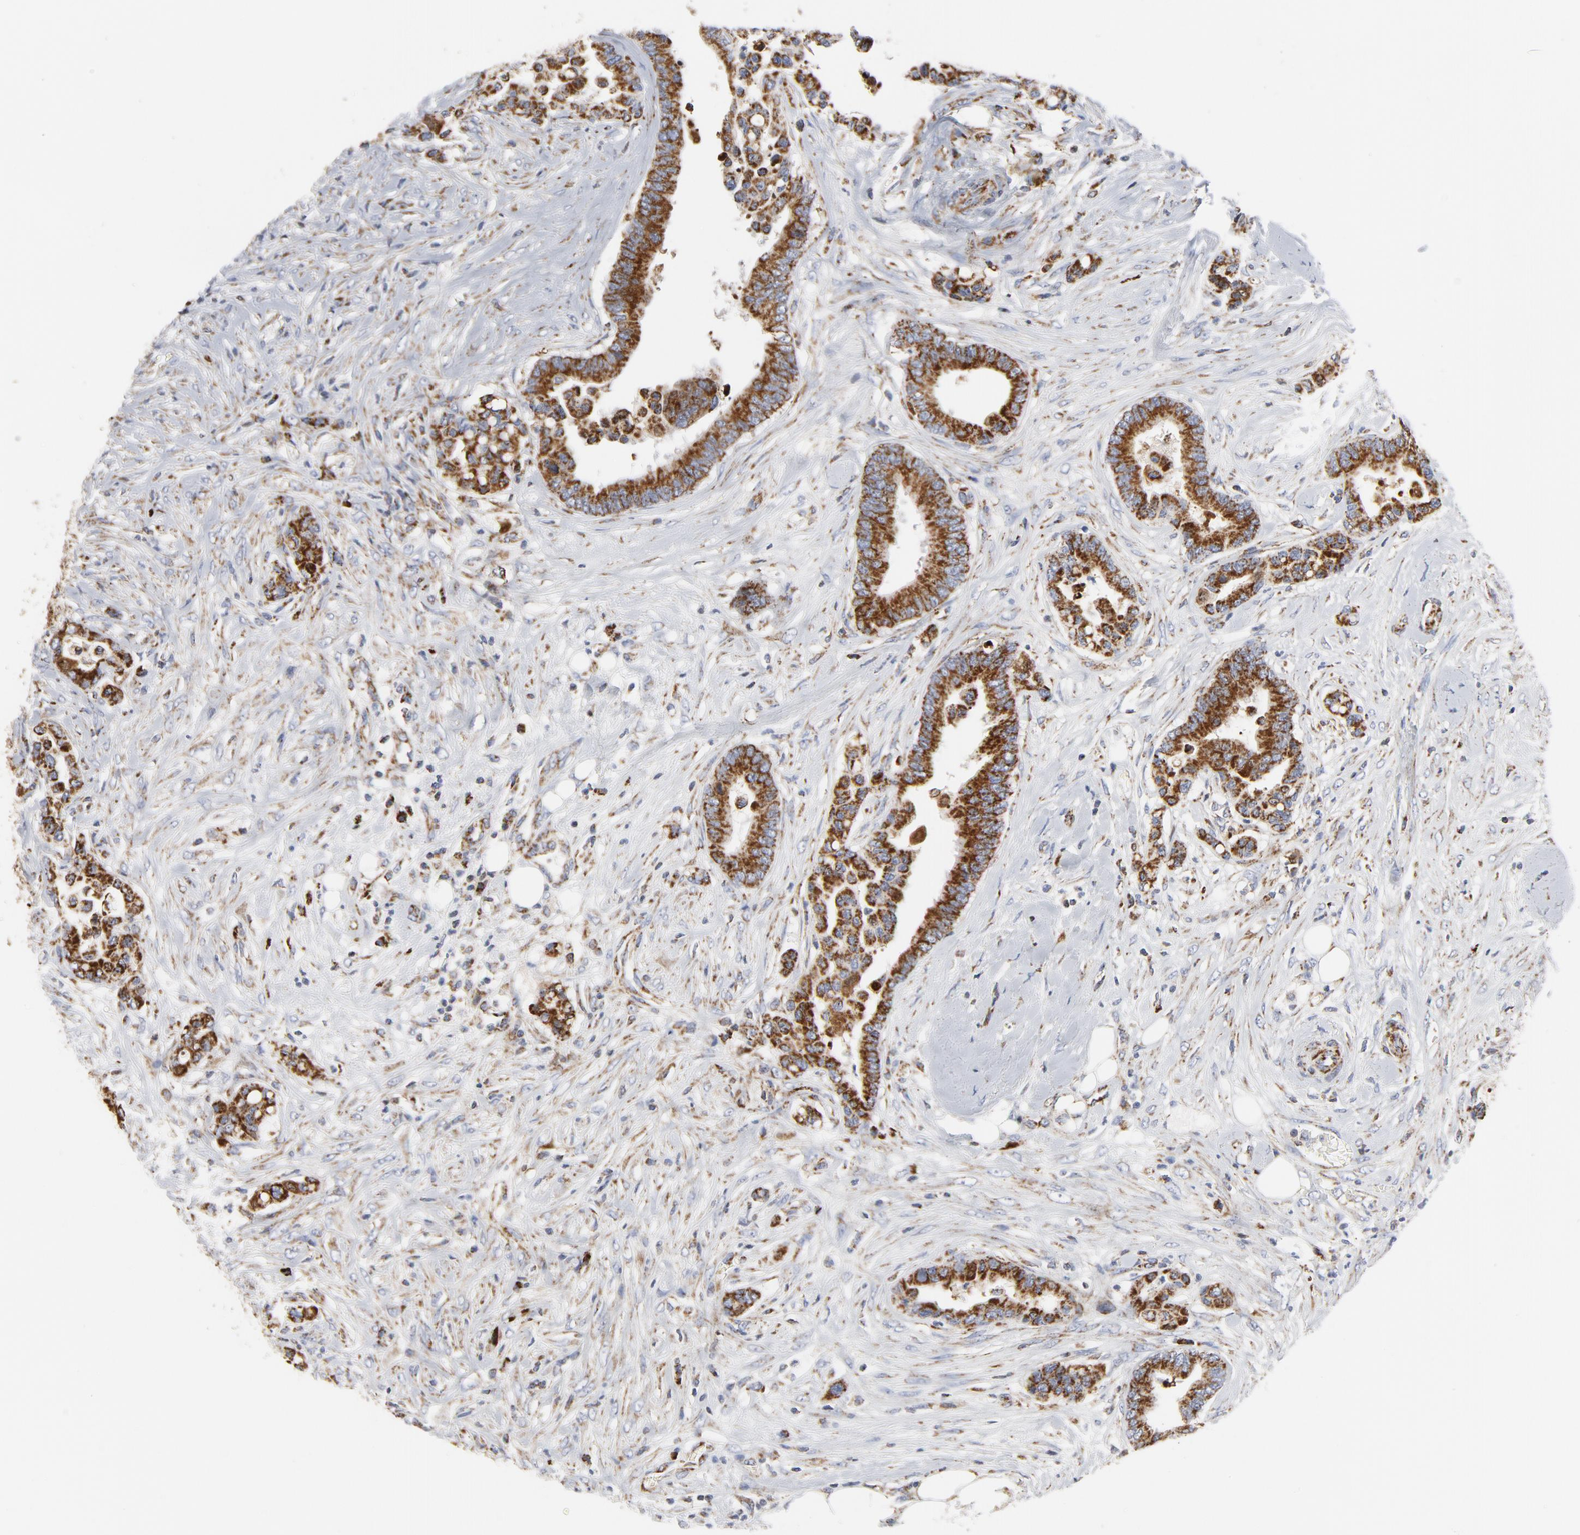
{"staining": {"intensity": "strong", "quantity": ">75%", "location": "cytoplasmic/membranous"}, "tissue": "colorectal cancer", "cell_type": "Tumor cells", "image_type": "cancer", "snomed": [{"axis": "morphology", "description": "Adenocarcinoma, NOS"}, {"axis": "topography", "description": "Colon"}], "caption": "Strong cytoplasmic/membranous staining is present in approximately >75% of tumor cells in colorectal adenocarcinoma.", "gene": "CYCS", "patient": {"sex": "male", "age": 82}}